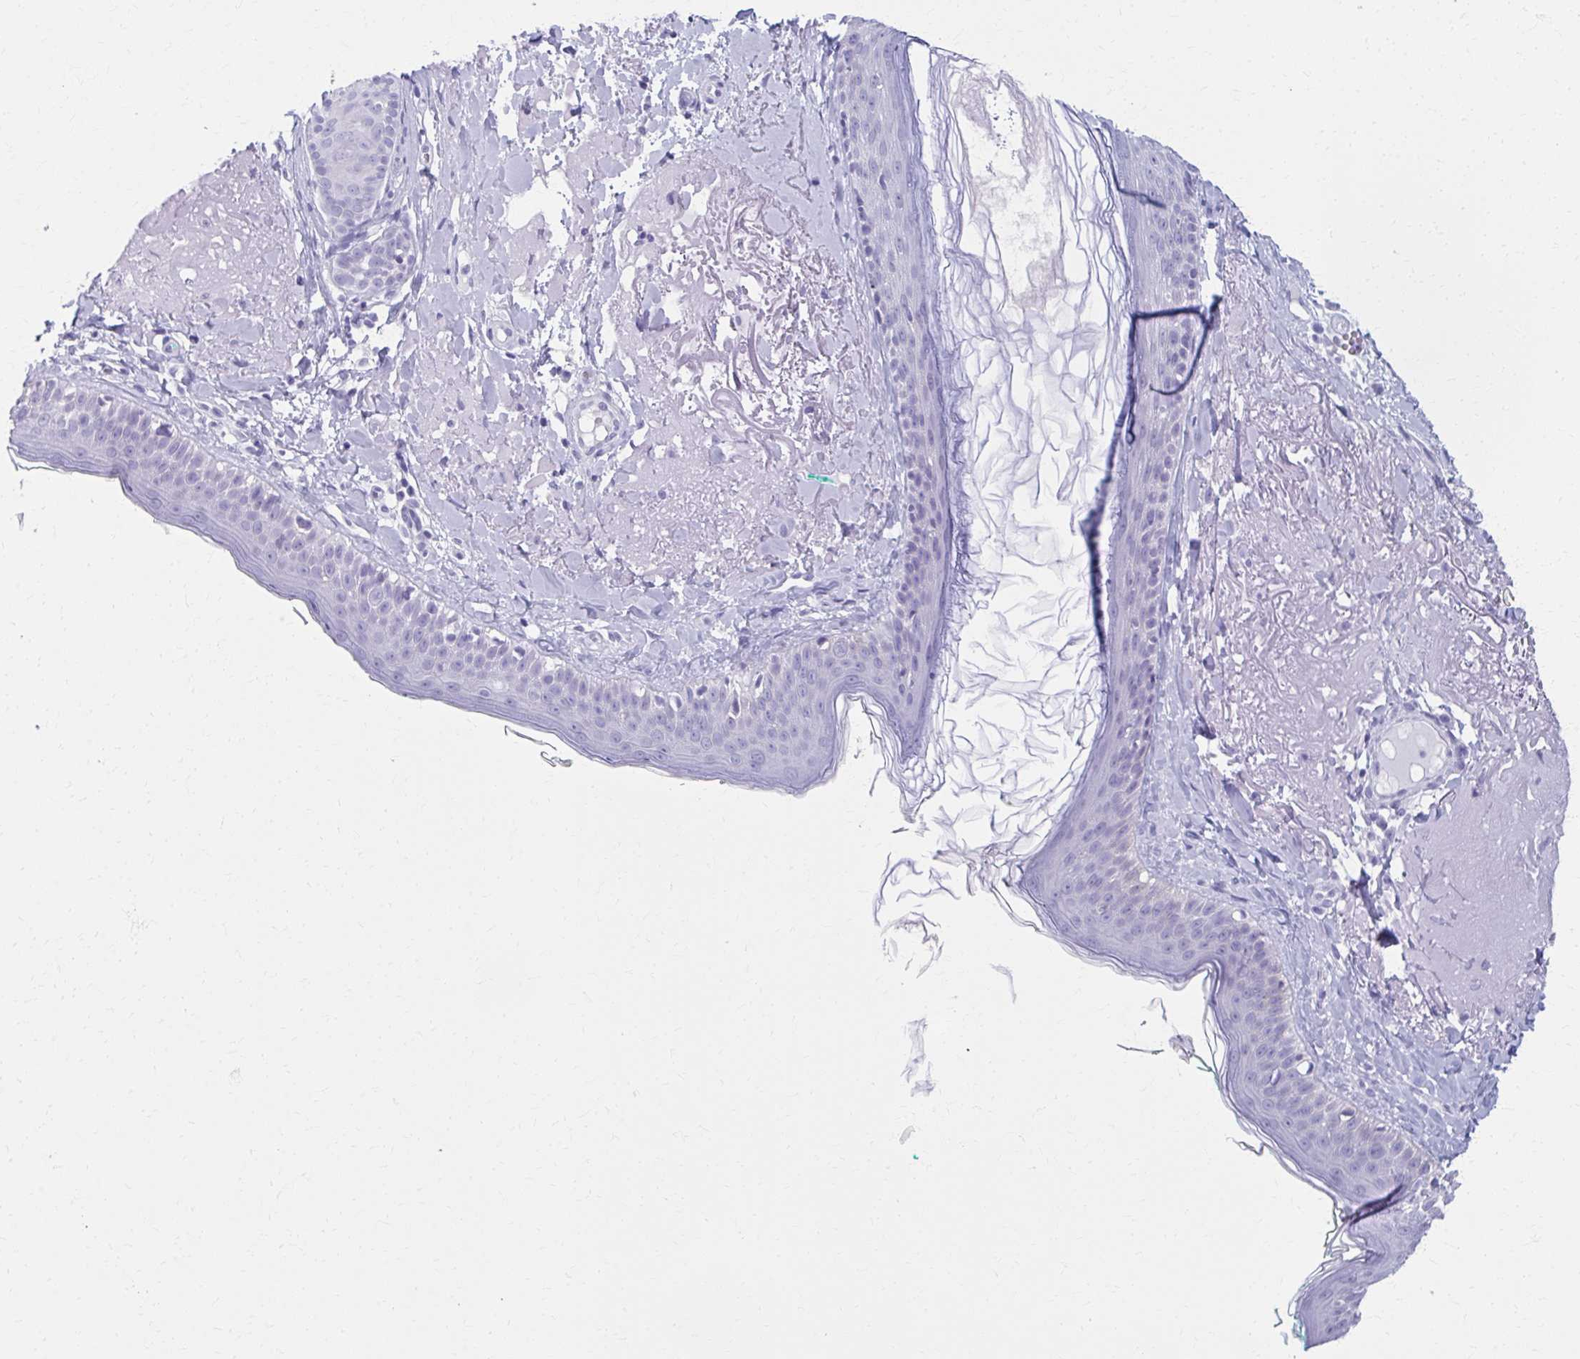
{"staining": {"intensity": "negative", "quantity": "none", "location": "none"}, "tissue": "skin", "cell_type": "Fibroblasts", "image_type": "normal", "snomed": [{"axis": "morphology", "description": "Normal tissue, NOS"}, {"axis": "topography", "description": "Skin"}], "caption": "Immunohistochemical staining of unremarkable human skin exhibits no significant expression in fibroblasts.", "gene": "MPLKIP", "patient": {"sex": "male", "age": 73}}